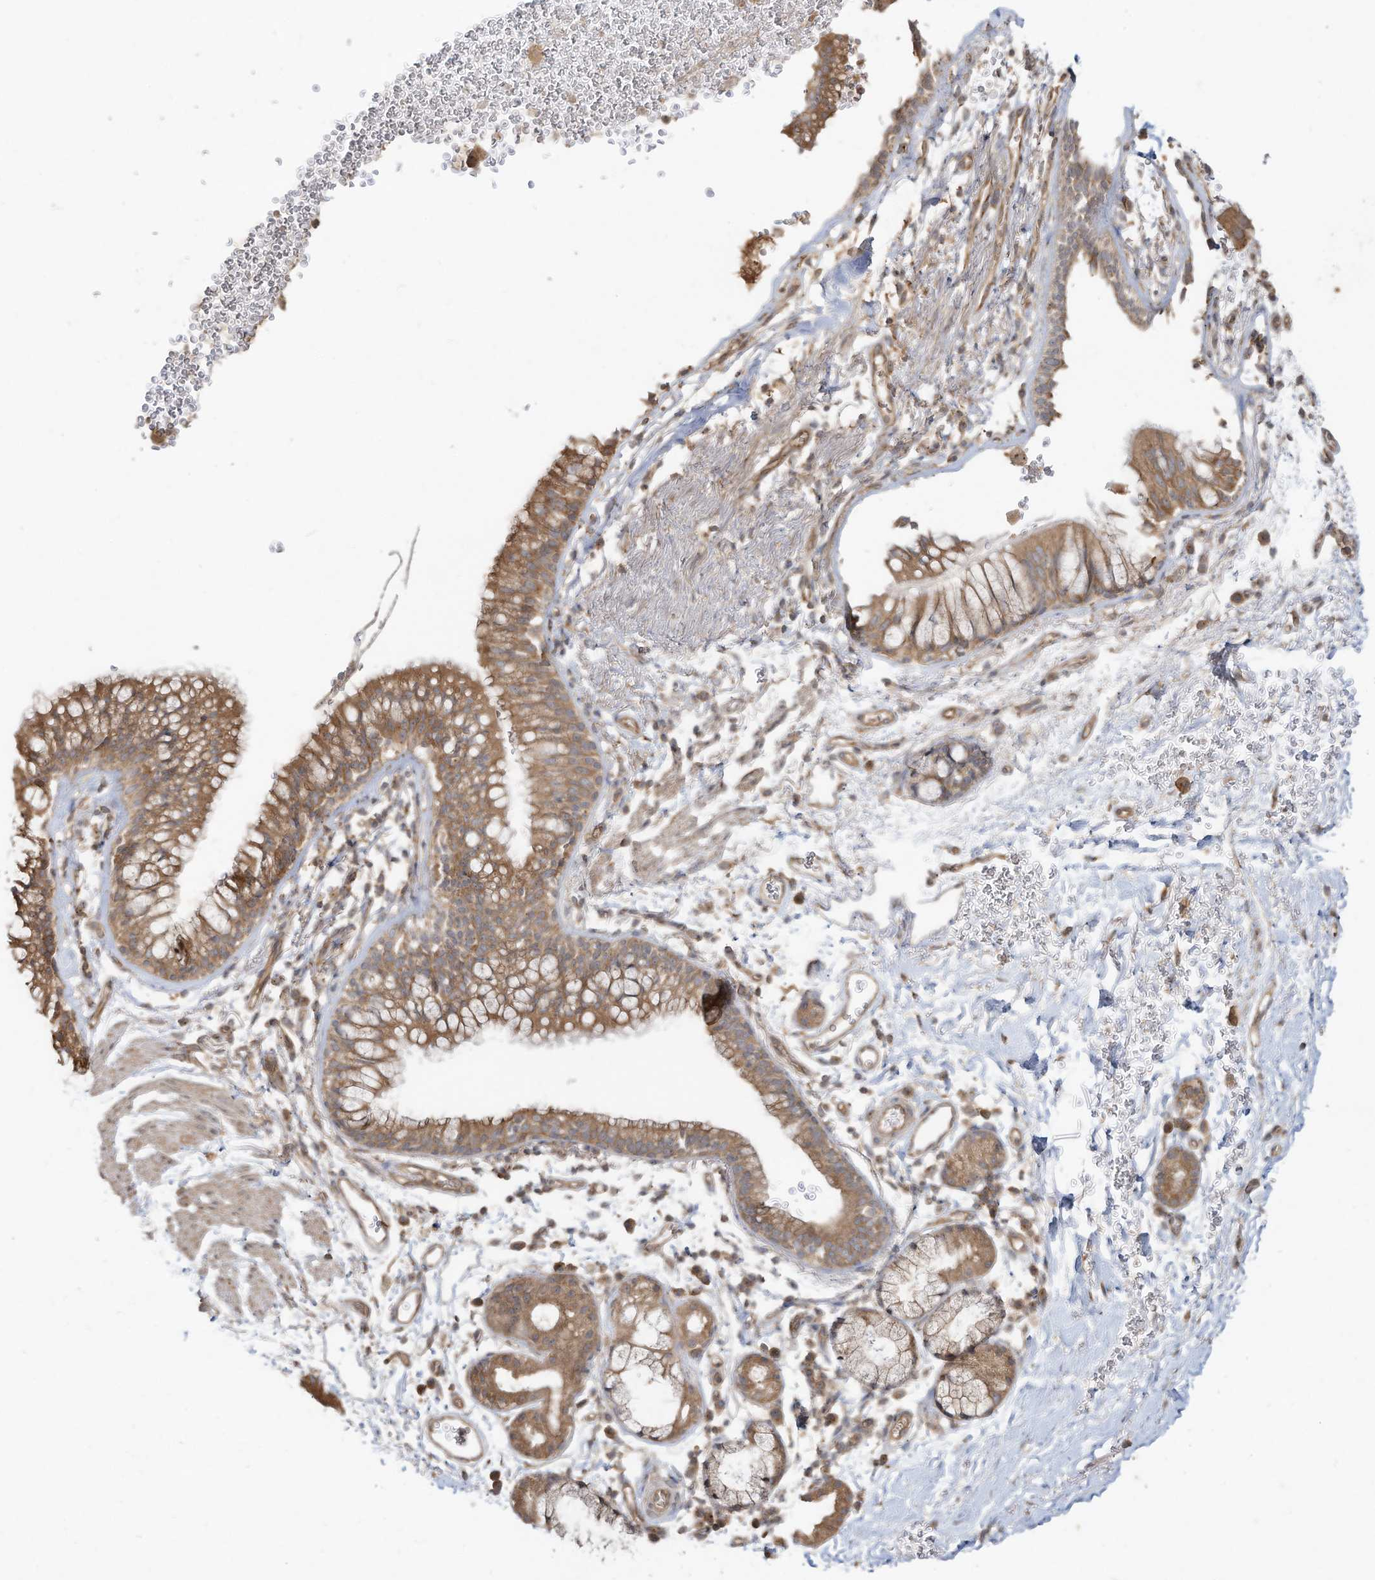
{"staining": {"intensity": "moderate", "quantity": ">75%", "location": "cytoplasmic/membranous"}, "tissue": "bronchus", "cell_type": "Respiratory epithelial cells", "image_type": "normal", "snomed": [{"axis": "morphology", "description": "Normal tissue, NOS"}, {"axis": "topography", "description": "Cartilage tissue"}, {"axis": "topography", "description": "Bronchus"}], "caption": "IHC (DAB) staining of normal bronchus exhibits moderate cytoplasmic/membranous protein positivity in approximately >75% of respiratory epithelial cells.", "gene": "DYNC1I2", "patient": {"sex": "female", "age": 53}}